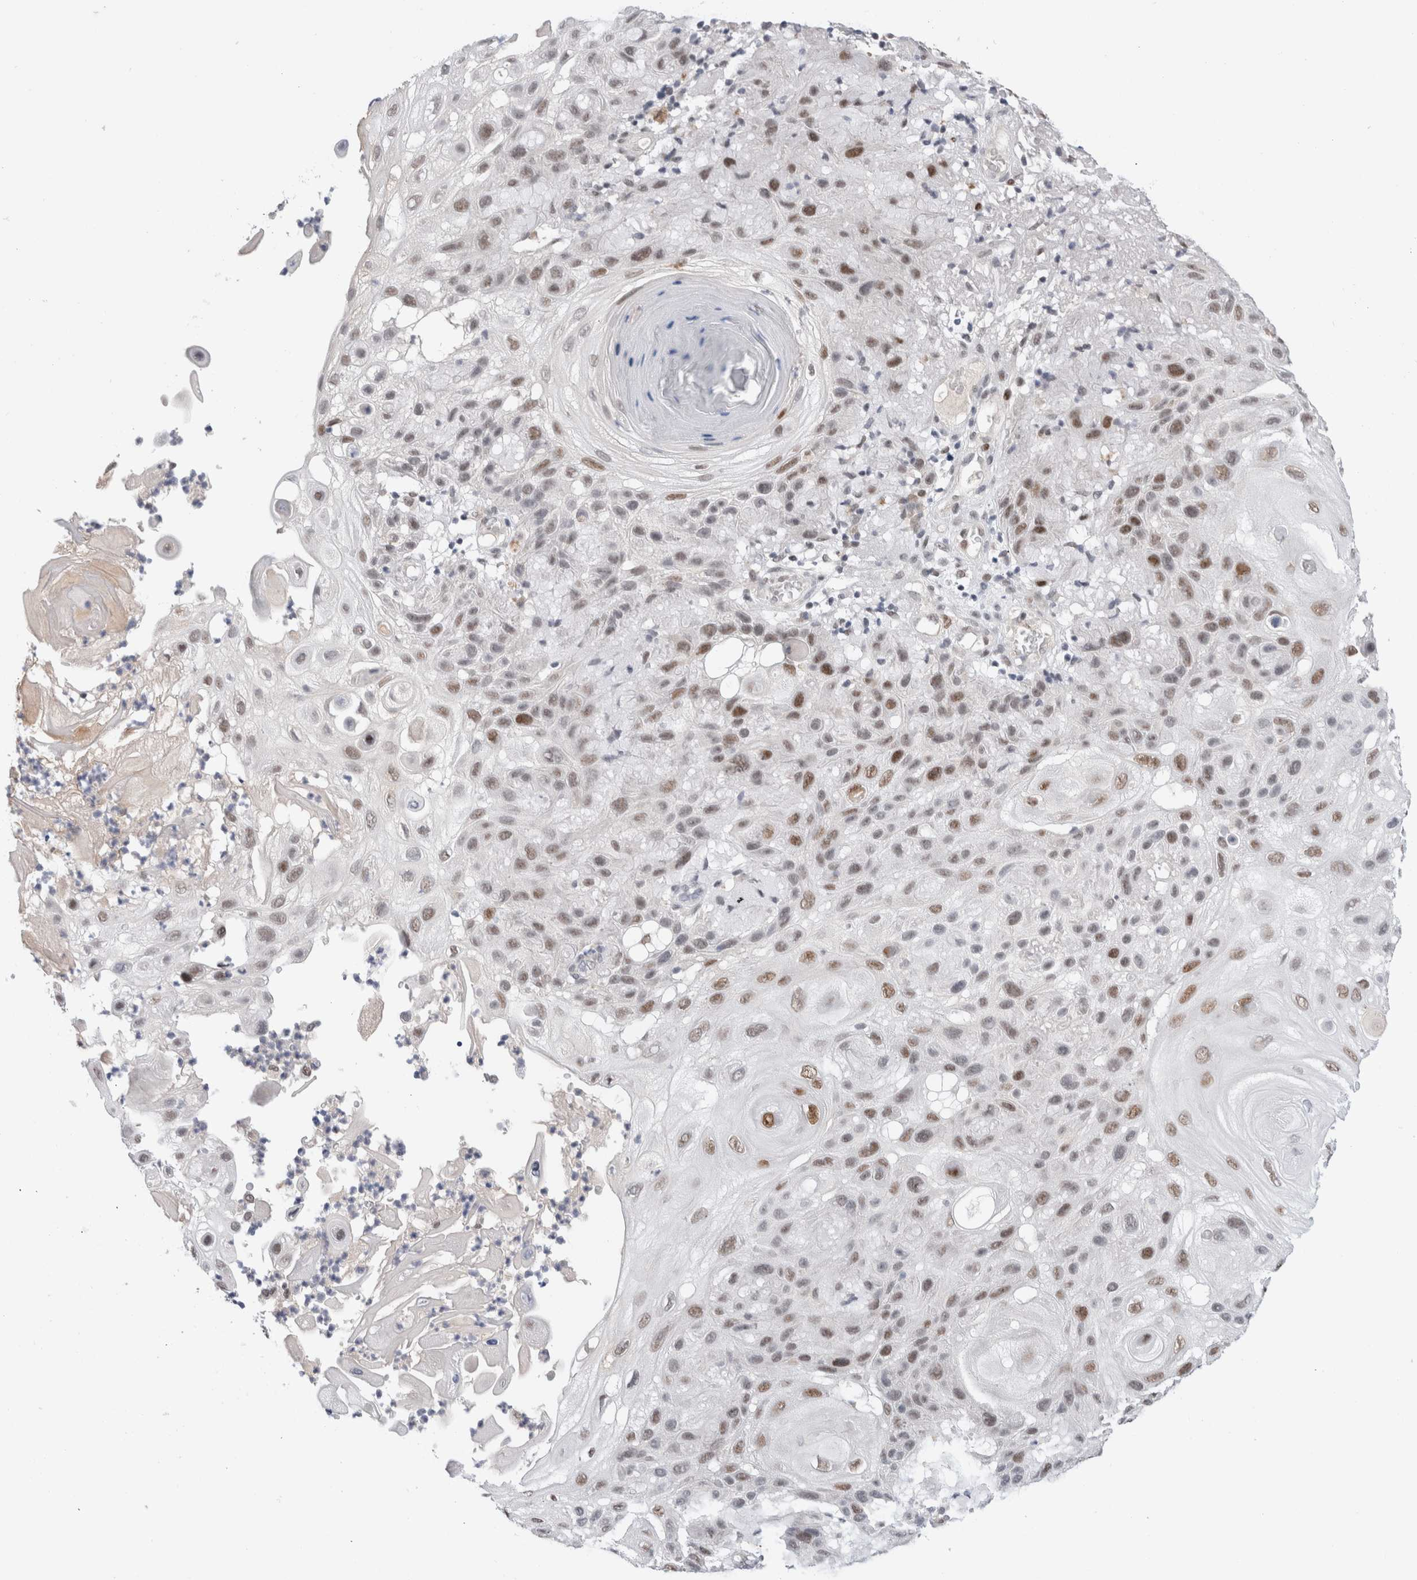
{"staining": {"intensity": "moderate", "quantity": "25%-75%", "location": "nuclear"}, "tissue": "skin cancer", "cell_type": "Tumor cells", "image_type": "cancer", "snomed": [{"axis": "morphology", "description": "Normal tissue, NOS"}, {"axis": "morphology", "description": "Squamous cell carcinoma, NOS"}, {"axis": "topography", "description": "Skin"}], "caption": "An immunohistochemistry (IHC) histopathology image of neoplastic tissue is shown. Protein staining in brown shows moderate nuclear positivity in skin squamous cell carcinoma within tumor cells.", "gene": "KNL1", "patient": {"sex": "female", "age": 96}}